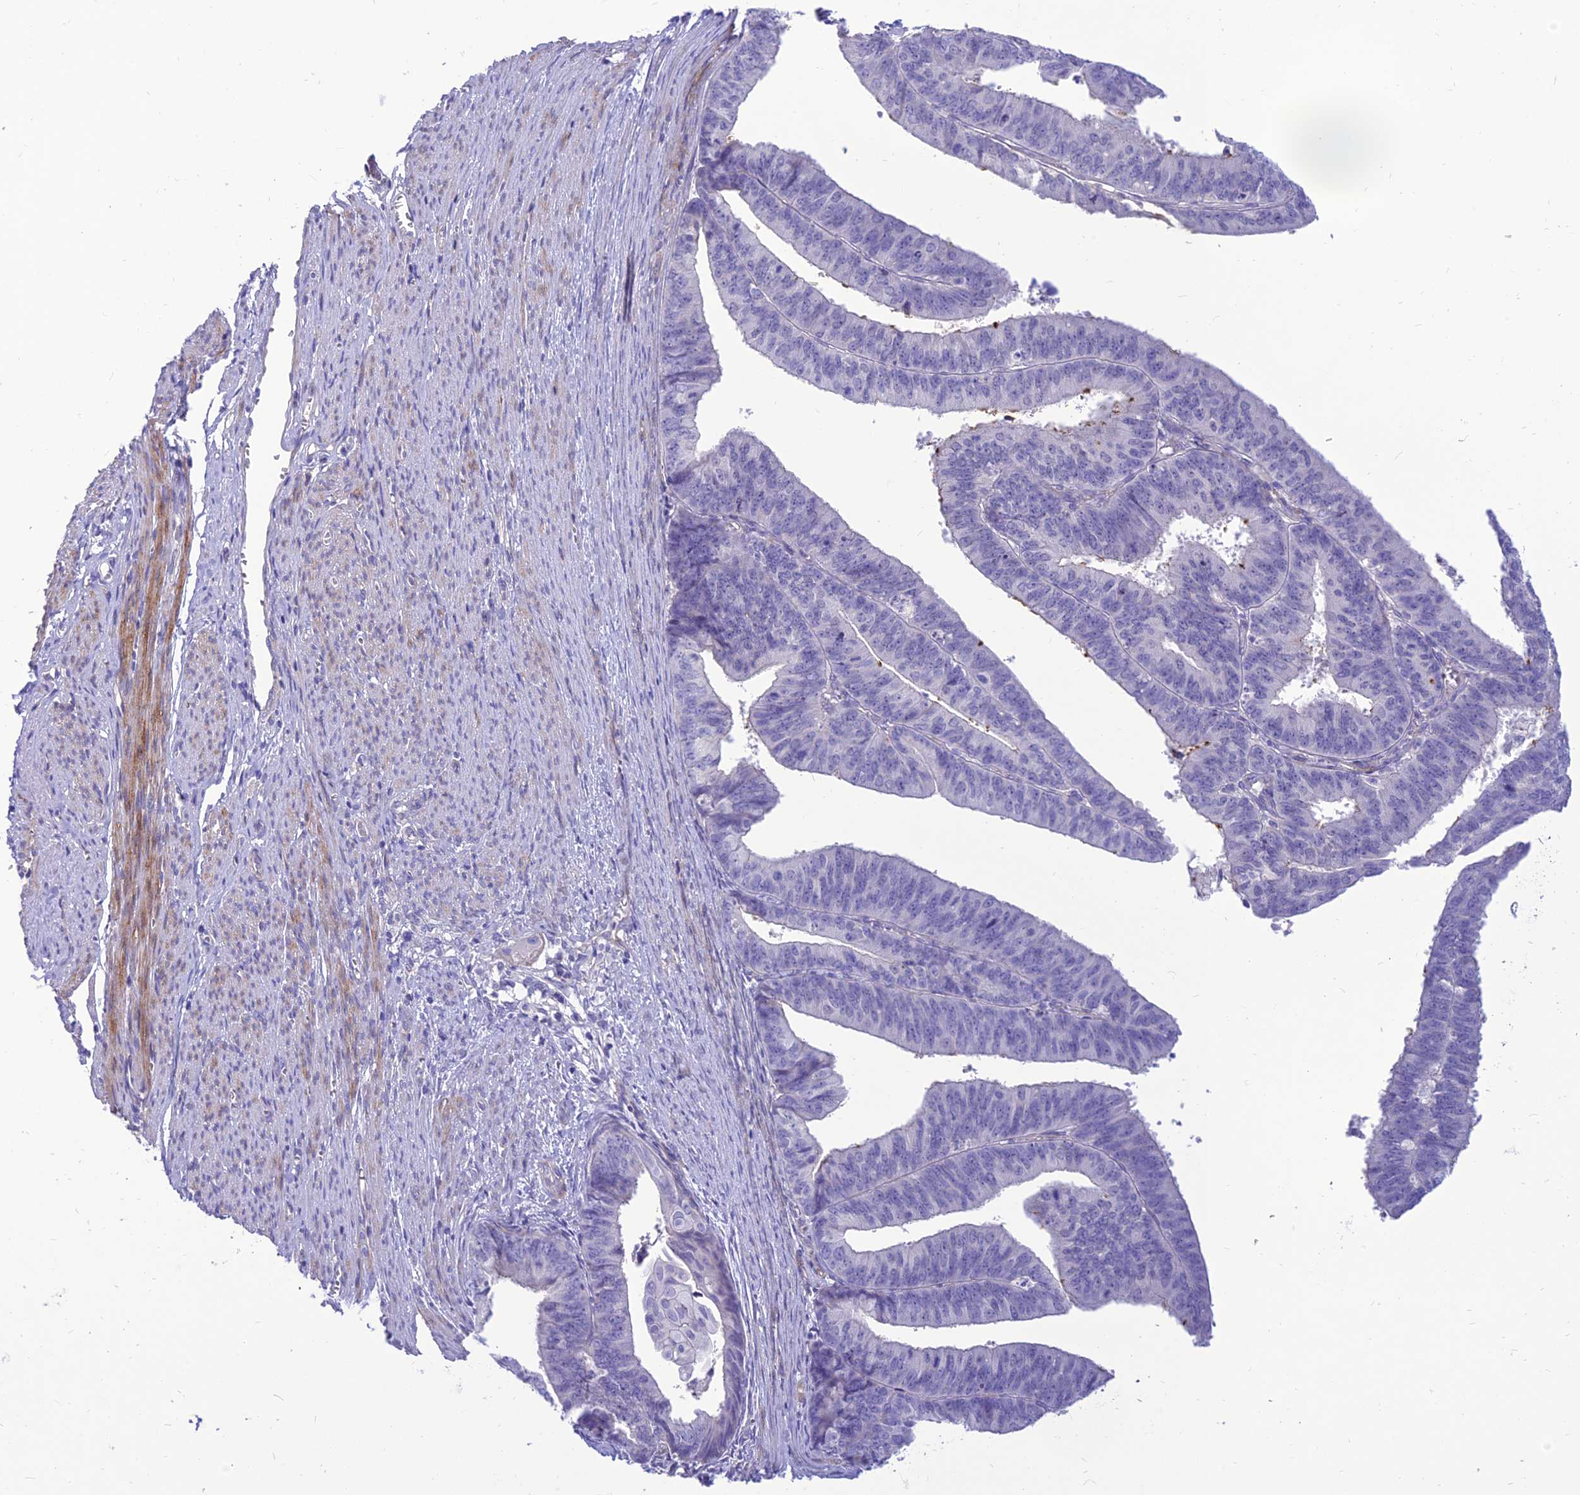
{"staining": {"intensity": "negative", "quantity": "none", "location": "none"}, "tissue": "endometrial cancer", "cell_type": "Tumor cells", "image_type": "cancer", "snomed": [{"axis": "morphology", "description": "Adenocarcinoma, NOS"}, {"axis": "topography", "description": "Endometrium"}], "caption": "Histopathology image shows no significant protein positivity in tumor cells of adenocarcinoma (endometrial).", "gene": "TEKT3", "patient": {"sex": "female", "age": 73}}